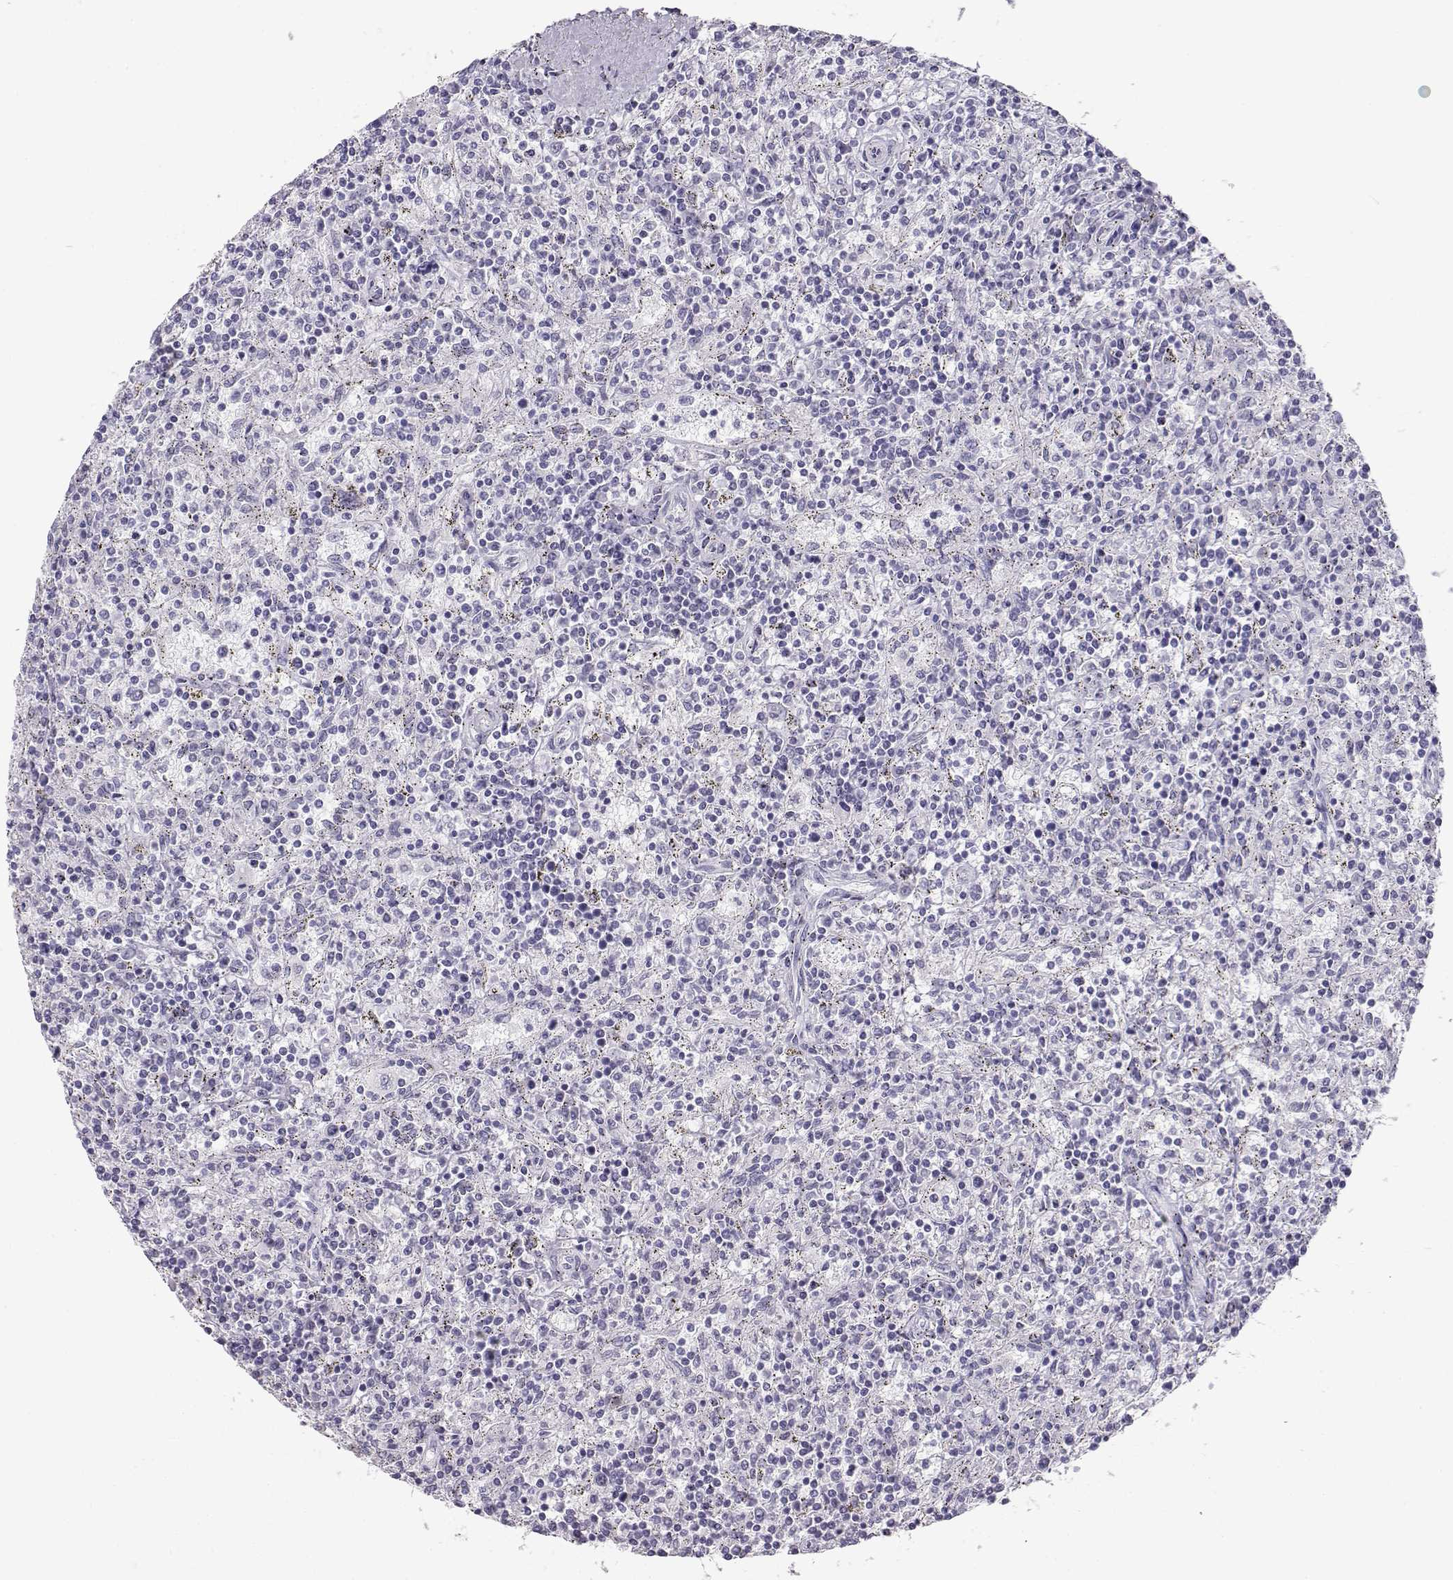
{"staining": {"intensity": "negative", "quantity": "none", "location": "none"}, "tissue": "lymphoma", "cell_type": "Tumor cells", "image_type": "cancer", "snomed": [{"axis": "morphology", "description": "Malignant lymphoma, non-Hodgkin's type, Low grade"}, {"axis": "topography", "description": "Spleen"}], "caption": "DAB immunohistochemical staining of malignant lymphoma, non-Hodgkin's type (low-grade) reveals no significant expression in tumor cells.", "gene": "TKTL1", "patient": {"sex": "male", "age": 62}}